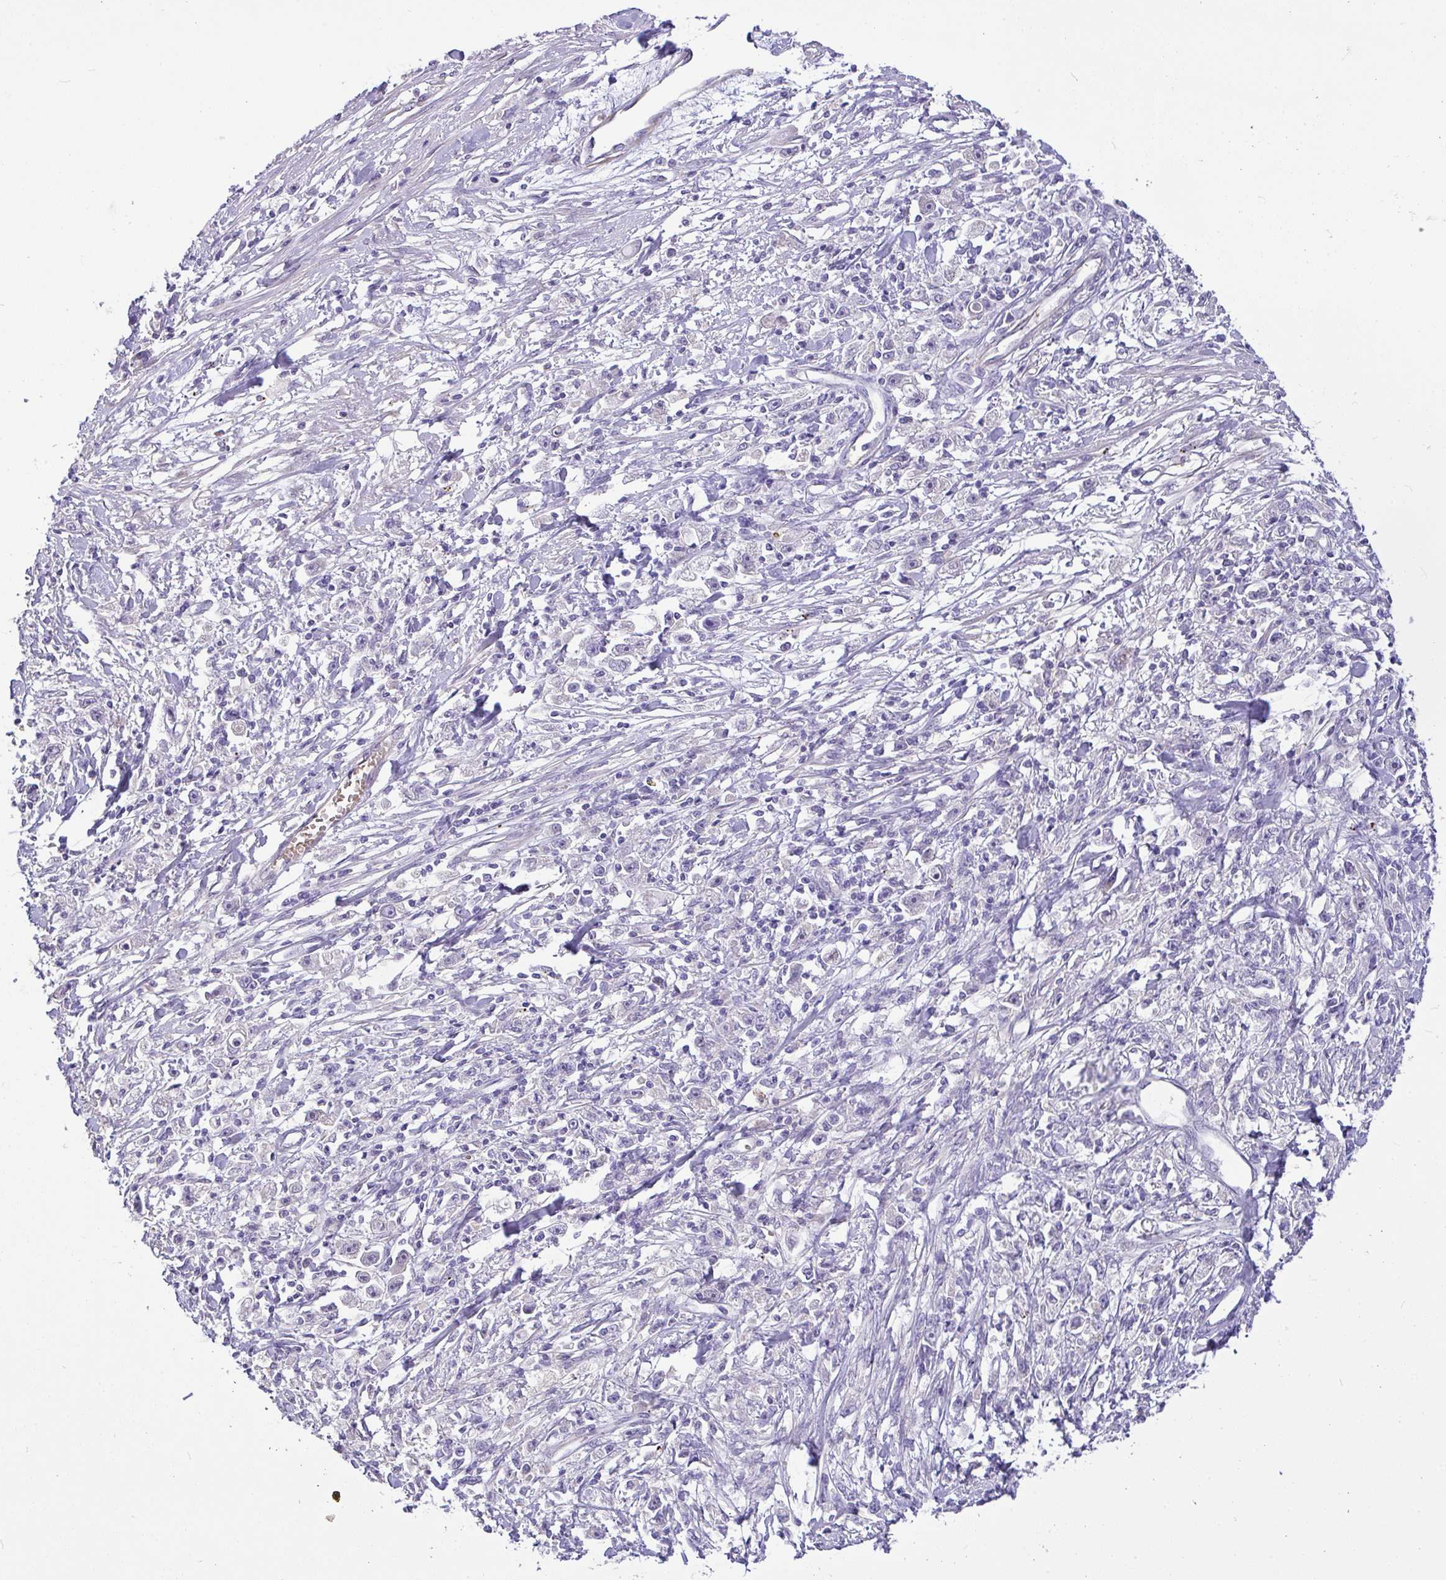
{"staining": {"intensity": "negative", "quantity": "none", "location": "none"}, "tissue": "stomach cancer", "cell_type": "Tumor cells", "image_type": "cancer", "snomed": [{"axis": "morphology", "description": "Adenocarcinoma, NOS"}, {"axis": "topography", "description": "Stomach"}], "caption": "The photomicrograph reveals no staining of tumor cells in adenocarcinoma (stomach).", "gene": "MOCS1", "patient": {"sex": "female", "age": 59}}